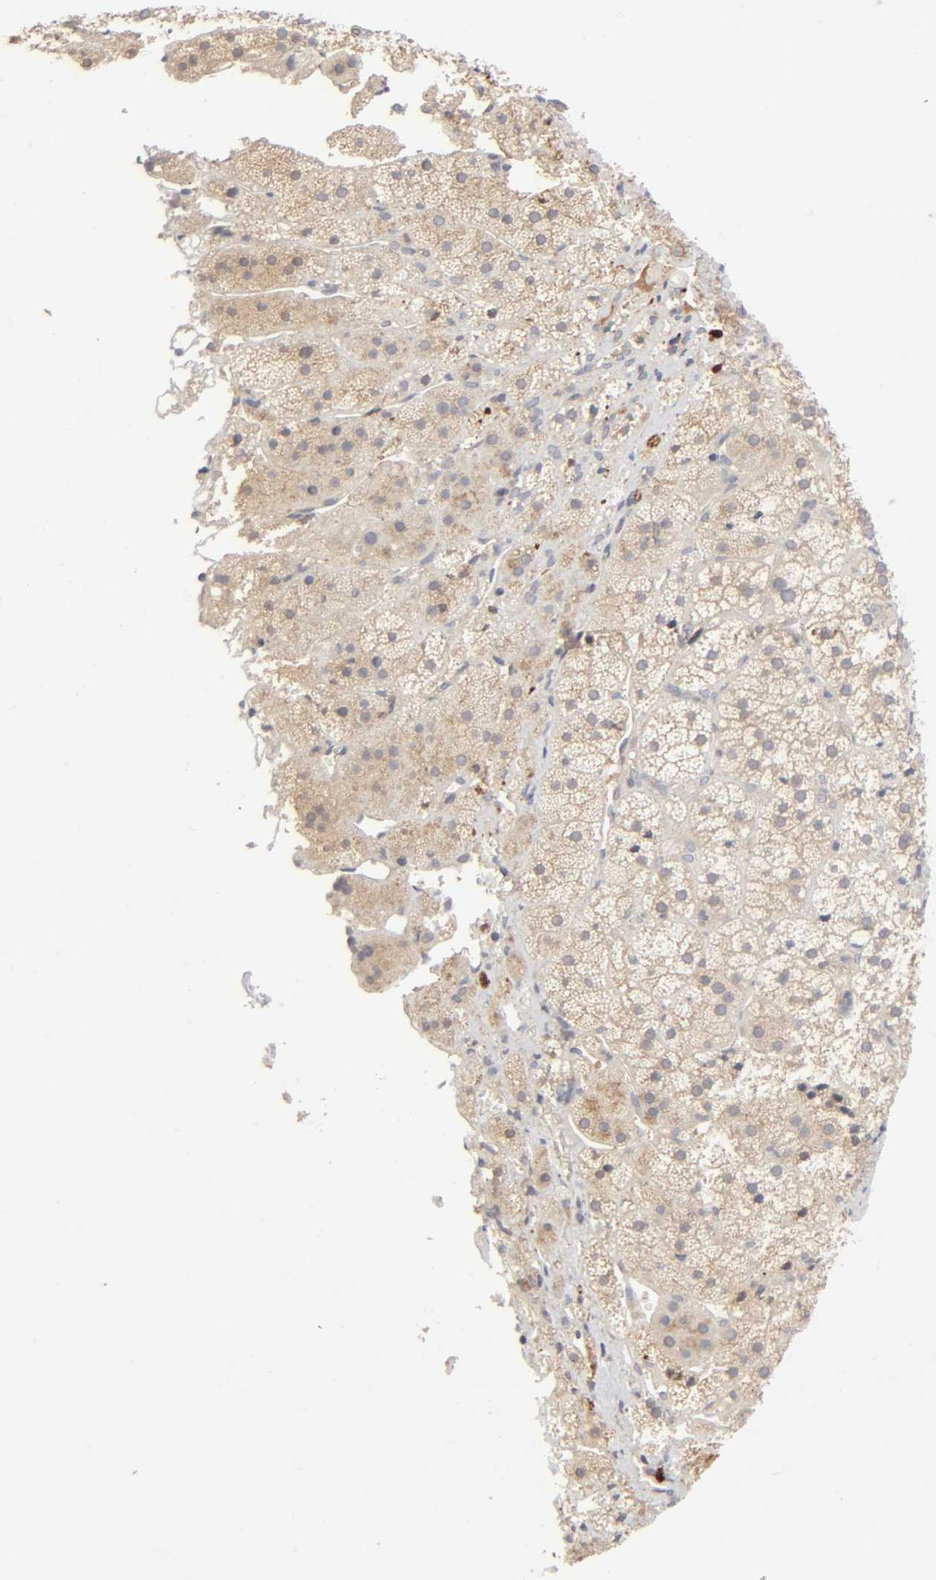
{"staining": {"intensity": "moderate", "quantity": ">75%", "location": "cytoplasmic/membranous"}, "tissue": "adrenal gland", "cell_type": "Glandular cells", "image_type": "normal", "snomed": [{"axis": "morphology", "description": "Normal tissue, NOS"}, {"axis": "topography", "description": "Adrenal gland"}], "caption": "Adrenal gland stained for a protein (brown) displays moderate cytoplasmic/membranous positive expression in approximately >75% of glandular cells.", "gene": "CPB2", "patient": {"sex": "female", "age": 44}}